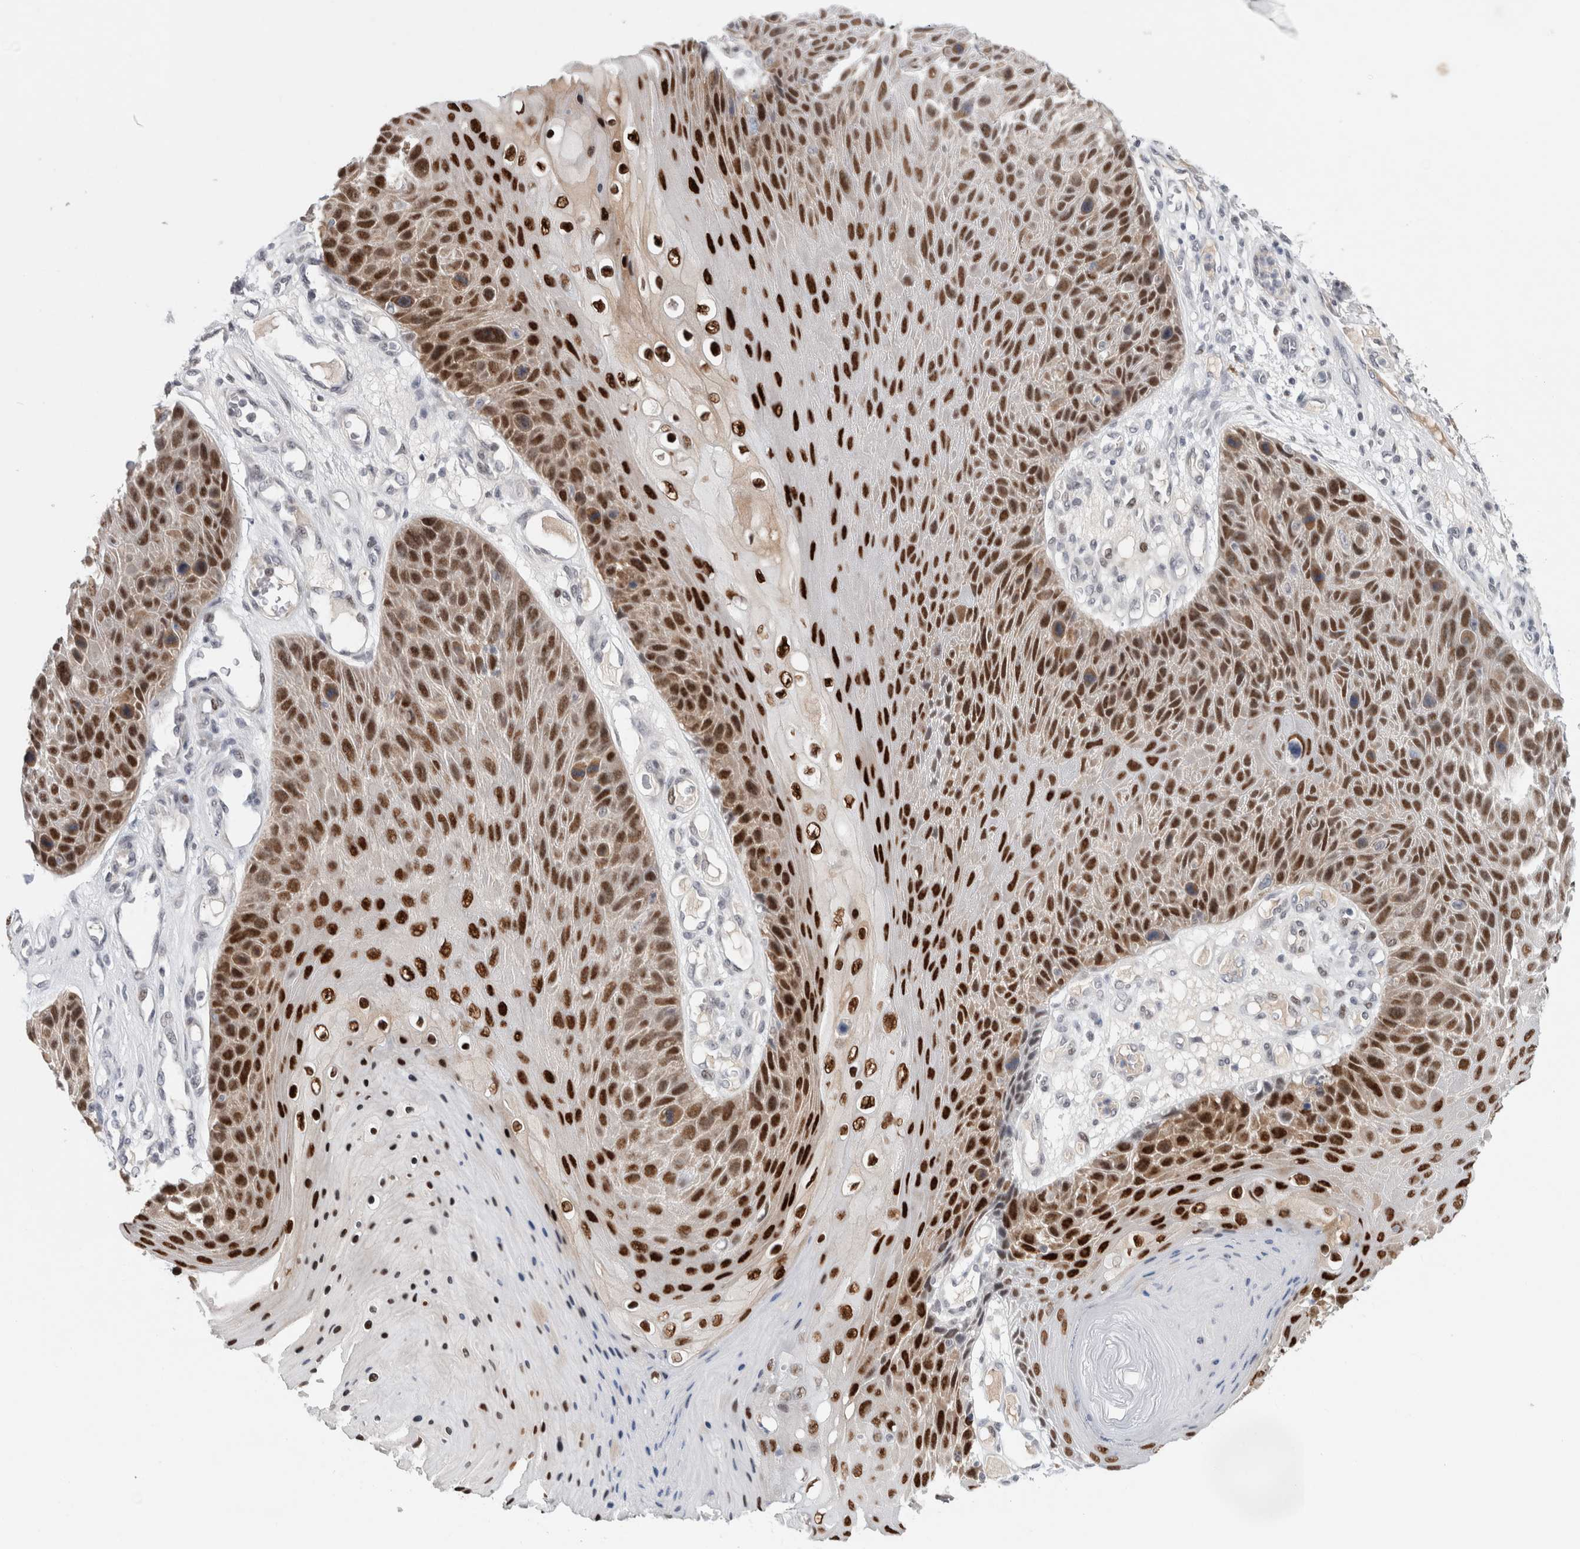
{"staining": {"intensity": "strong", "quantity": ">75%", "location": "nuclear"}, "tissue": "skin cancer", "cell_type": "Tumor cells", "image_type": "cancer", "snomed": [{"axis": "morphology", "description": "Squamous cell carcinoma, NOS"}, {"axis": "topography", "description": "Skin"}], "caption": "An IHC histopathology image of neoplastic tissue is shown. Protein staining in brown highlights strong nuclear positivity in skin cancer within tumor cells.", "gene": "KNL1", "patient": {"sex": "female", "age": 88}}